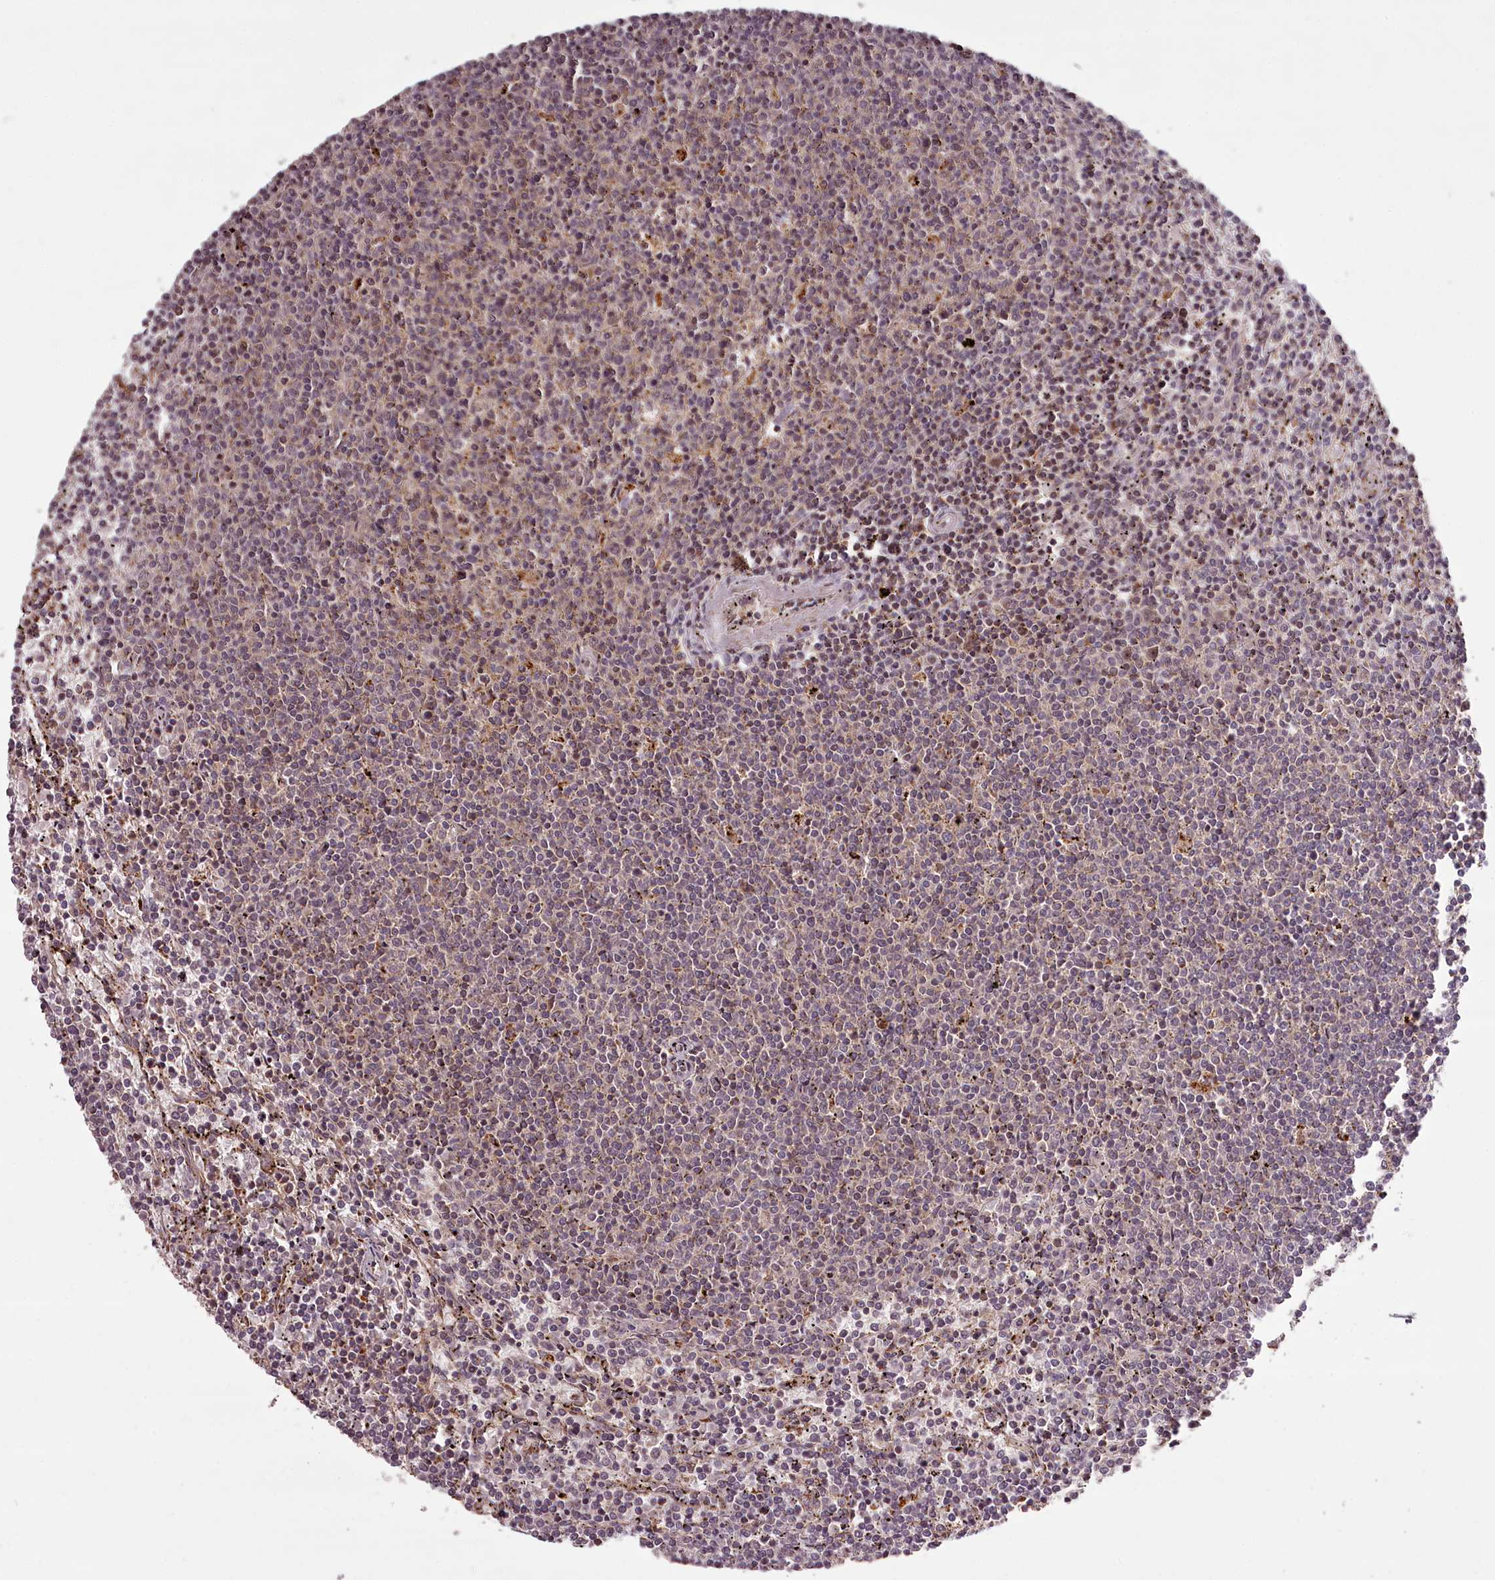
{"staining": {"intensity": "weak", "quantity": "25%-75%", "location": "cytoplasmic/membranous"}, "tissue": "lymphoma", "cell_type": "Tumor cells", "image_type": "cancer", "snomed": [{"axis": "morphology", "description": "Malignant lymphoma, non-Hodgkin's type, Low grade"}, {"axis": "topography", "description": "Spleen"}], "caption": "Immunohistochemistry (IHC) of human lymphoma exhibits low levels of weak cytoplasmic/membranous staining in about 25%-75% of tumor cells.", "gene": "PCBP2", "patient": {"sex": "female", "age": 50}}